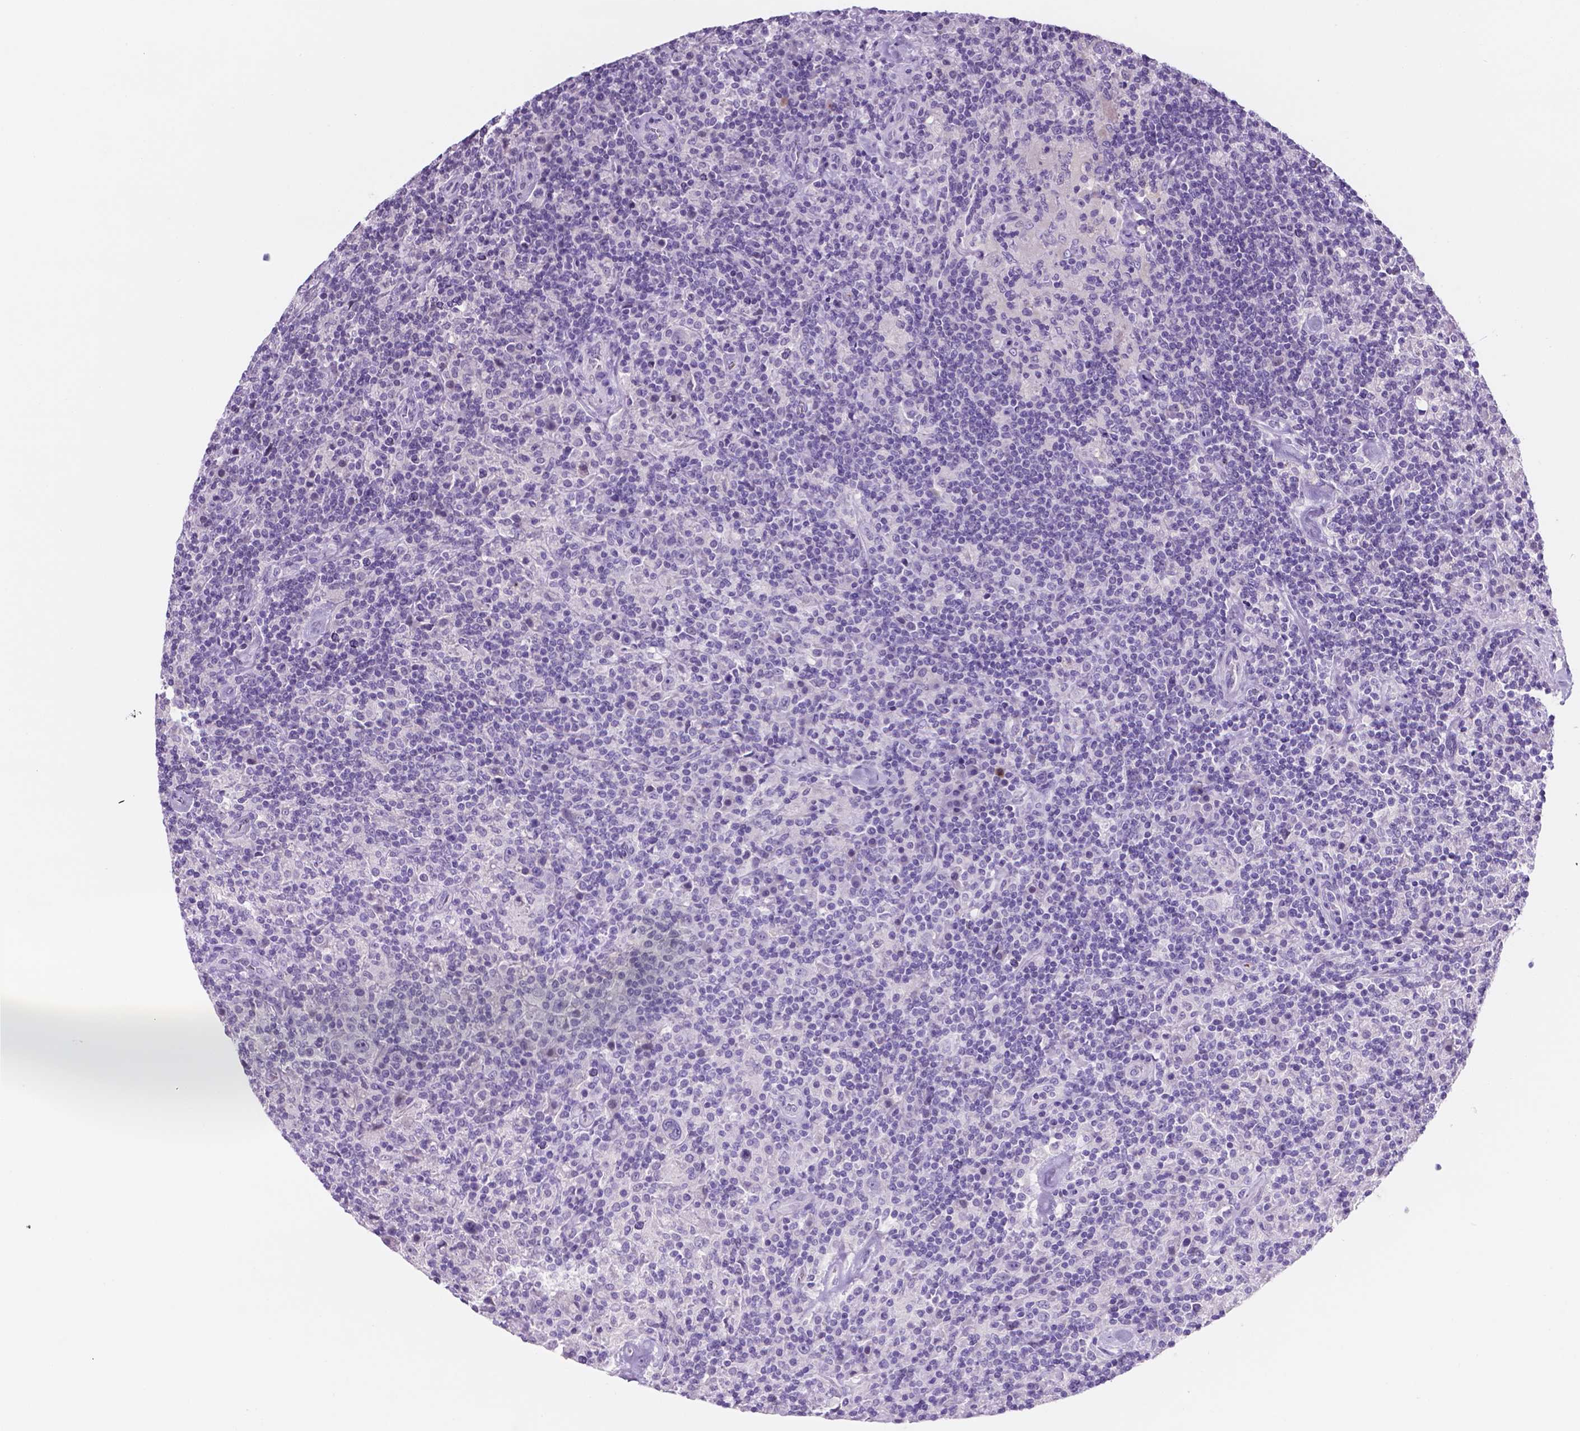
{"staining": {"intensity": "negative", "quantity": "none", "location": "none"}, "tissue": "lymphoma", "cell_type": "Tumor cells", "image_type": "cancer", "snomed": [{"axis": "morphology", "description": "Hodgkin's disease, NOS"}, {"axis": "topography", "description": "Lymph node"}], "caption": "Tumor cells are negative for protein expression in human Hodgkin's disease.", "gene": "EBLN2", "patient": {"sex": "male", "age": 70}}